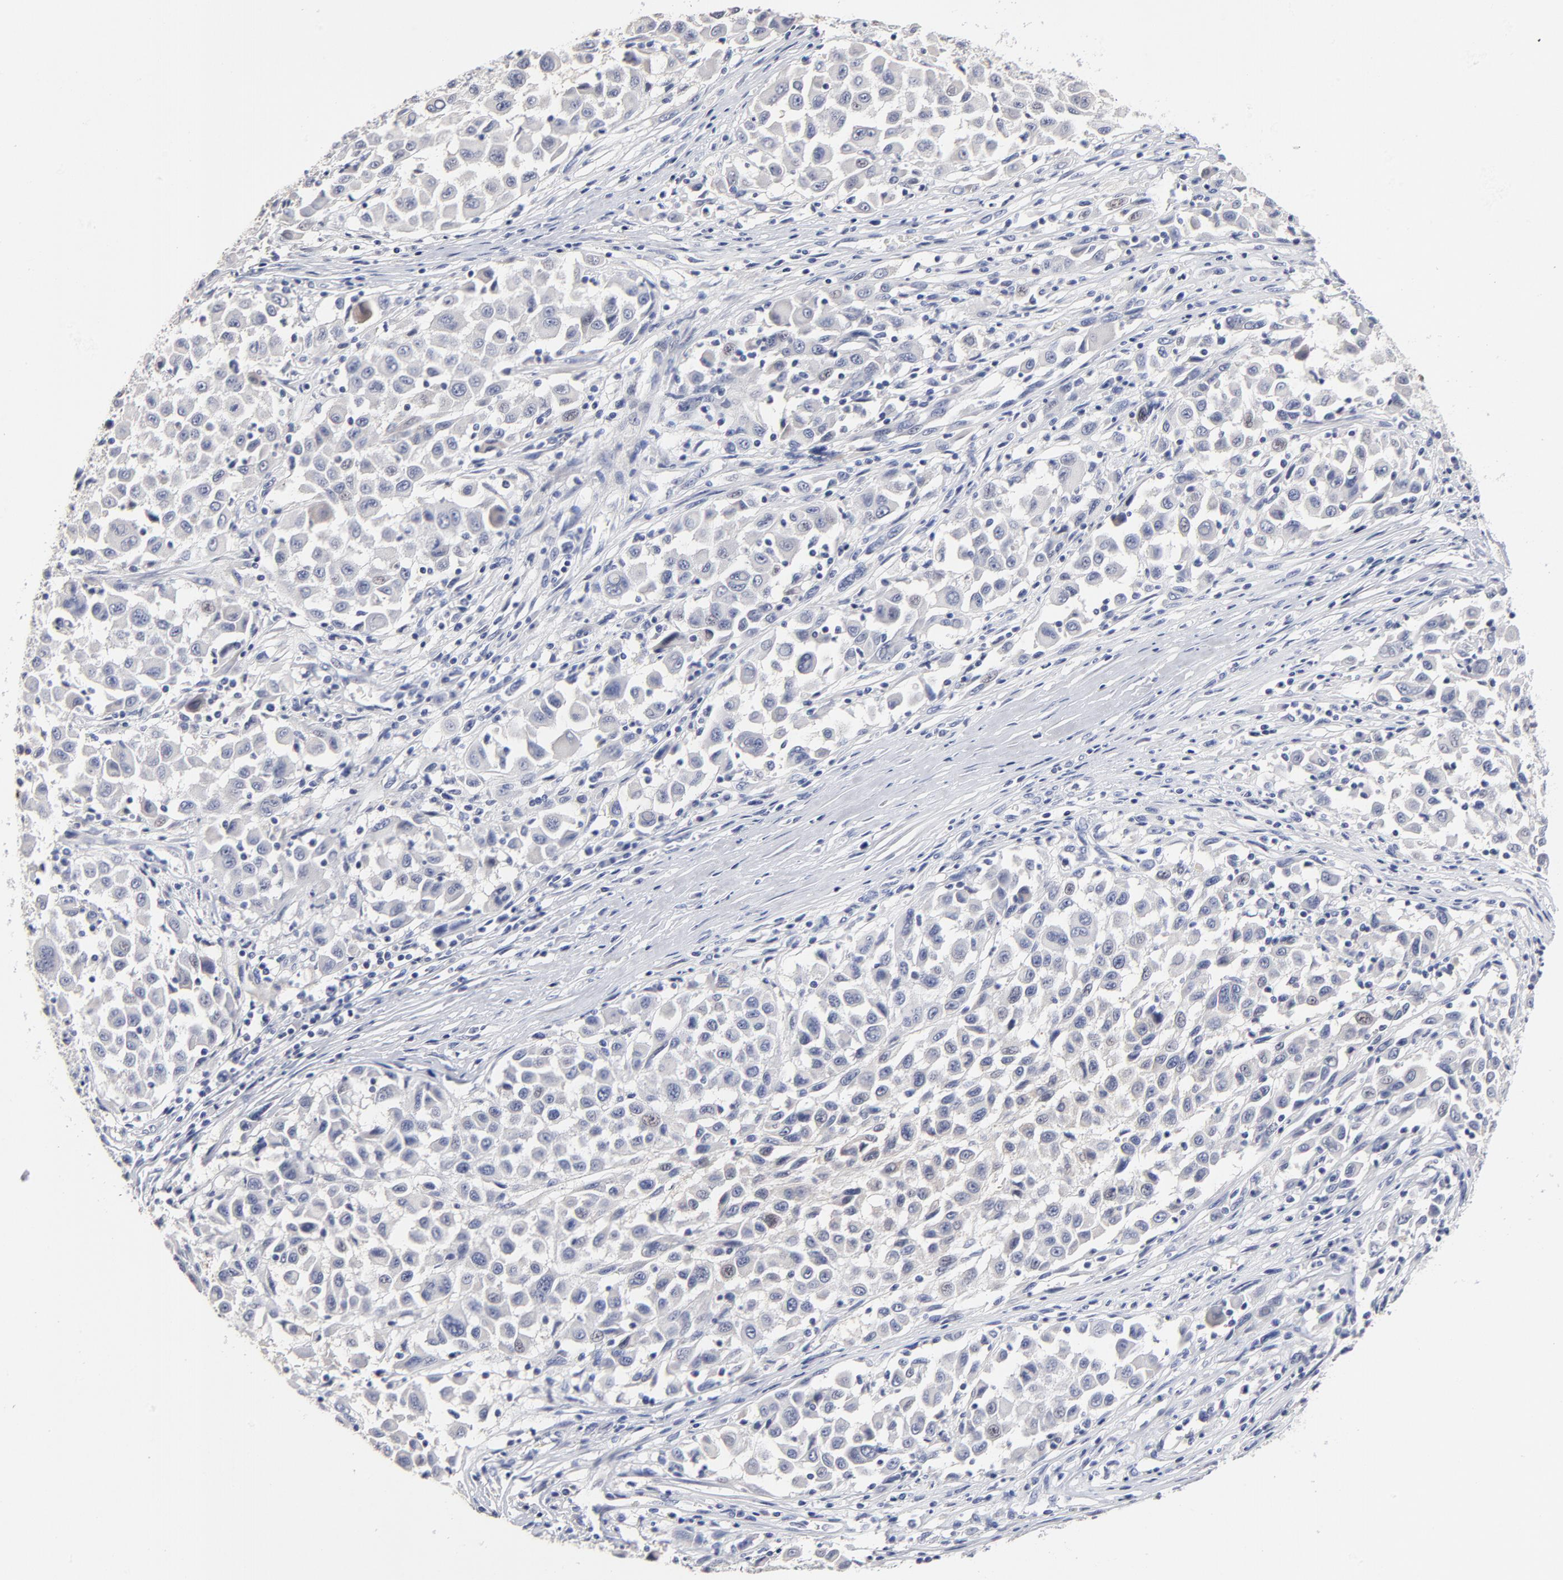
{"staining": {"intensity": "negative", "quantity": "none", "location": "none"}, "tissue": "melanoma", "cell_type": "Tumor cells", "image_type": "cancer", "snomed": [{"axis": "morphology", "description": "Malignant melanoma, Metastatic site"}, {"axis": "topography", "description": "Lymph node"}], "caption": "IHC photomicrograph of neoplastic tissue: human melanoma stained with DAB displays no significant protein positivity in tumor cells.", "gene": "CXADR", "patient": {"sex": "male", "age": 61}}